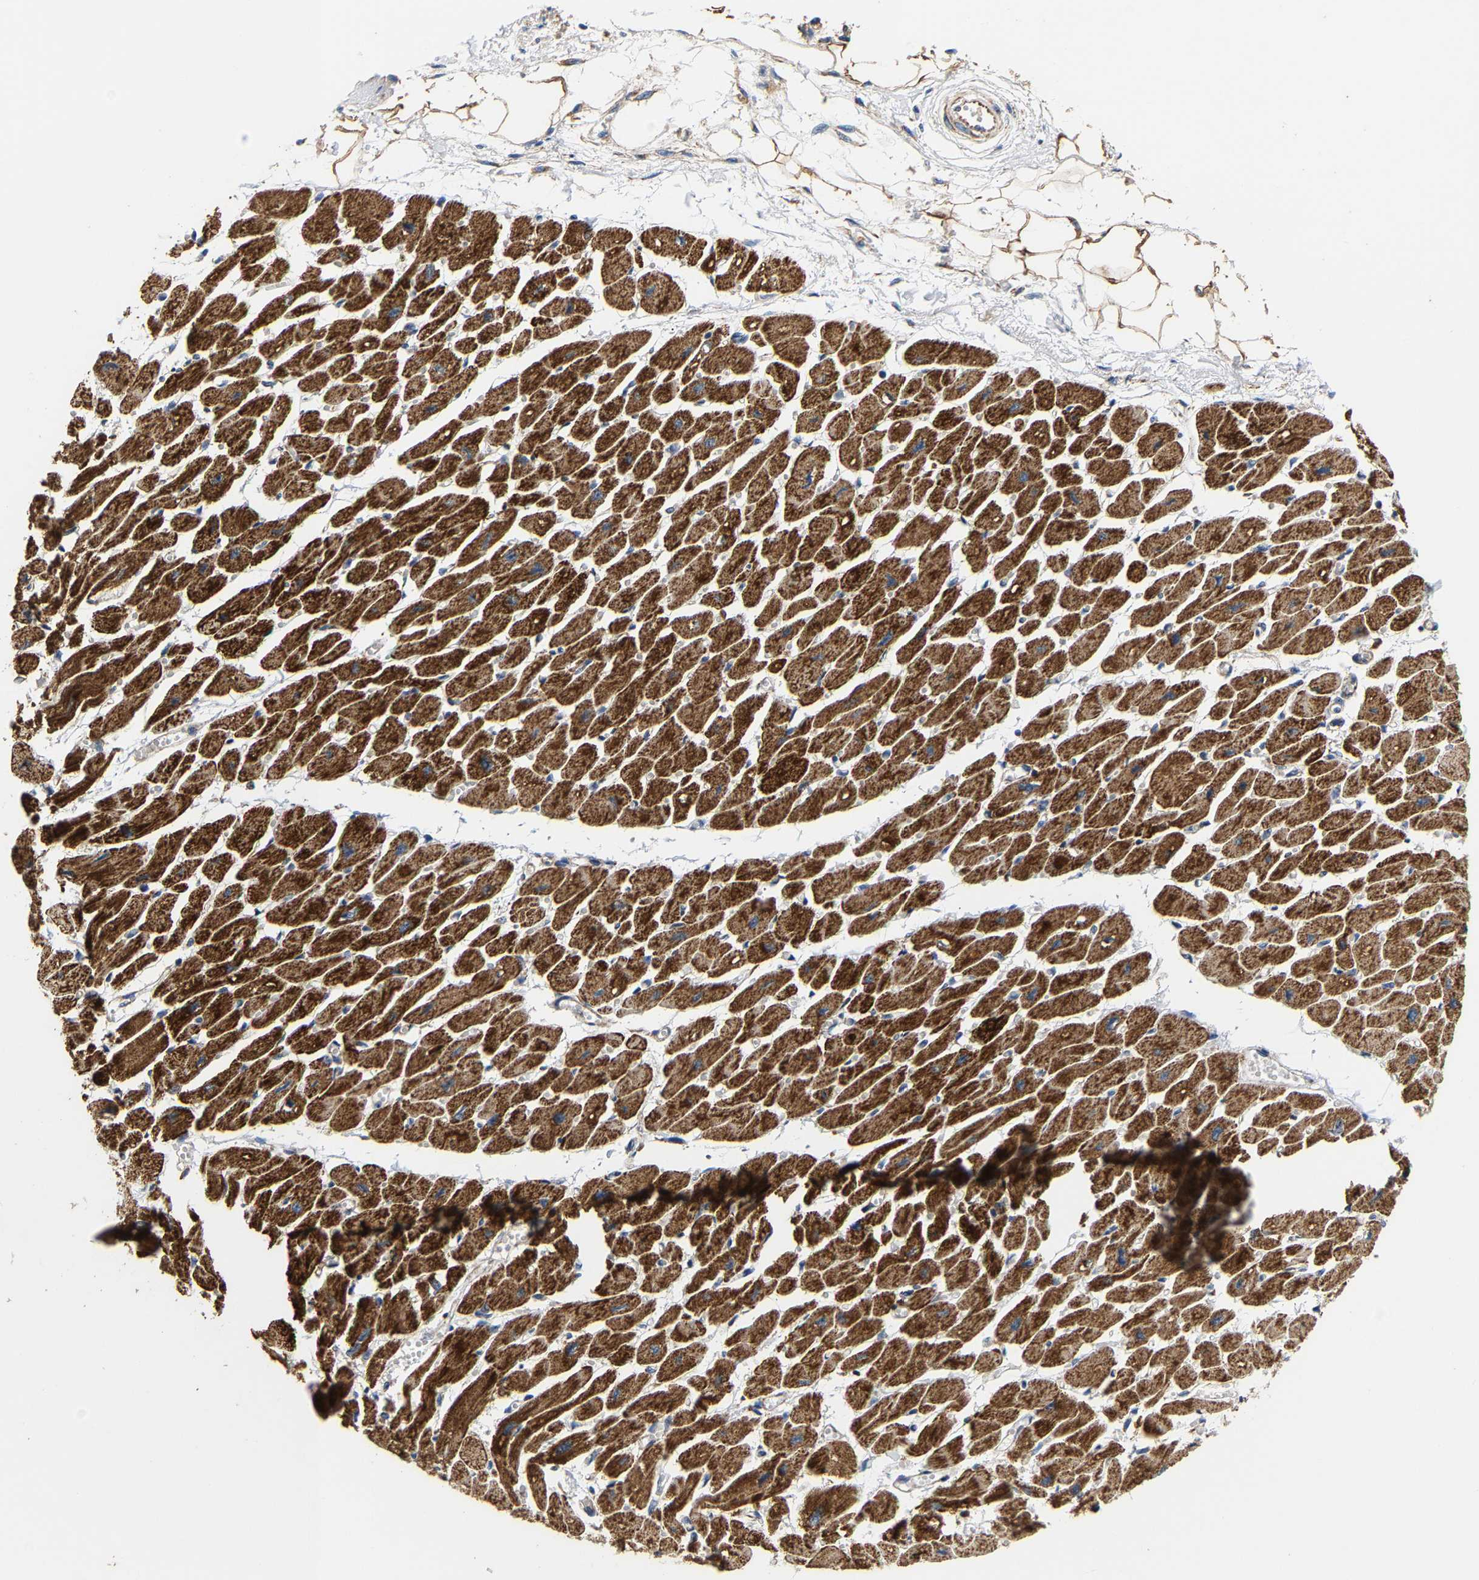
{"staining": {"intensity": "strong", "quantity": "25%-75%", "location": "cytoplasmic/membranous"}, "tissue": "heart muscle", "cell_type": "Cardiomyocytes", "image_type": "normal", "snomed": [{"axis": "morphology", "description": "Normal tissue, NOS"}, {"axis": "topography", "description": "Heart"}], "caption": "IHC micrograph of normal human heart muscle stained for a protein (brown), which exhibits high levels of strong cytoplasmic/membranous staining in about 25%-75% of cardiomyocytes.", "gene": "TMEM168", "patient": {"sex": "female", "age": 54}}